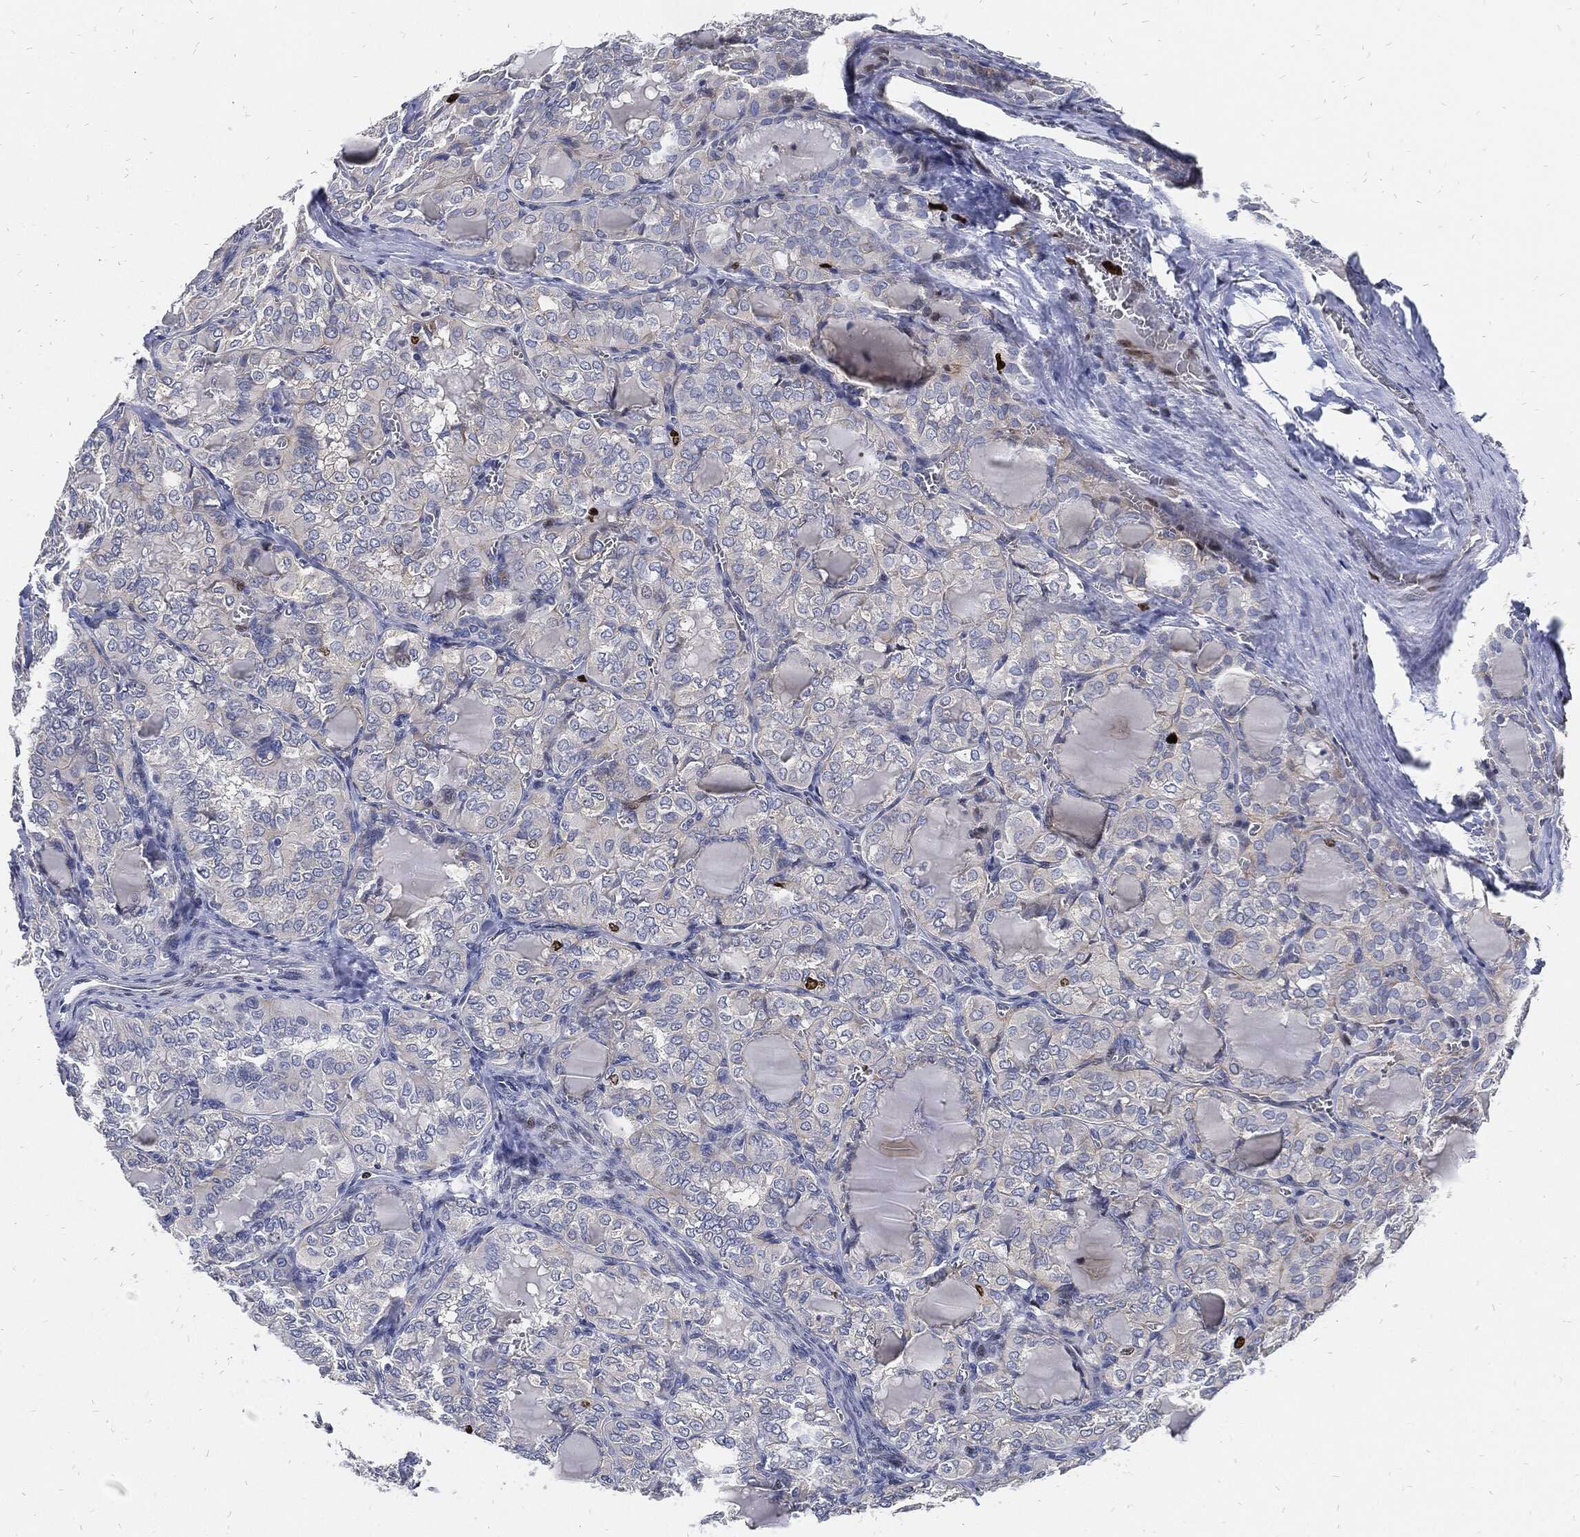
{"staining": {"intensity": "negative", "quantity": "none", "location": "none"}, "tissue": "thyroid cancer", "cell_type": "Tumor cells", "image_type": "cancer", "snomed": [{"axis": "morphology", "description": "Papillary adenocarcinoma, NOS"}, {"axis": "topography", "description": "Thyroid gland"}], "caption": "Tumor cells show no significant expression in thyroid cancer. (Stains: DAB (3,3'-diaminobenzidine) immunohistochemistry with hematoxylin counter stain, Microscopy: brightfield microscopy at high magnification).", "gene": "MKI67", "patient": {"sex": "female", "age": 41}}